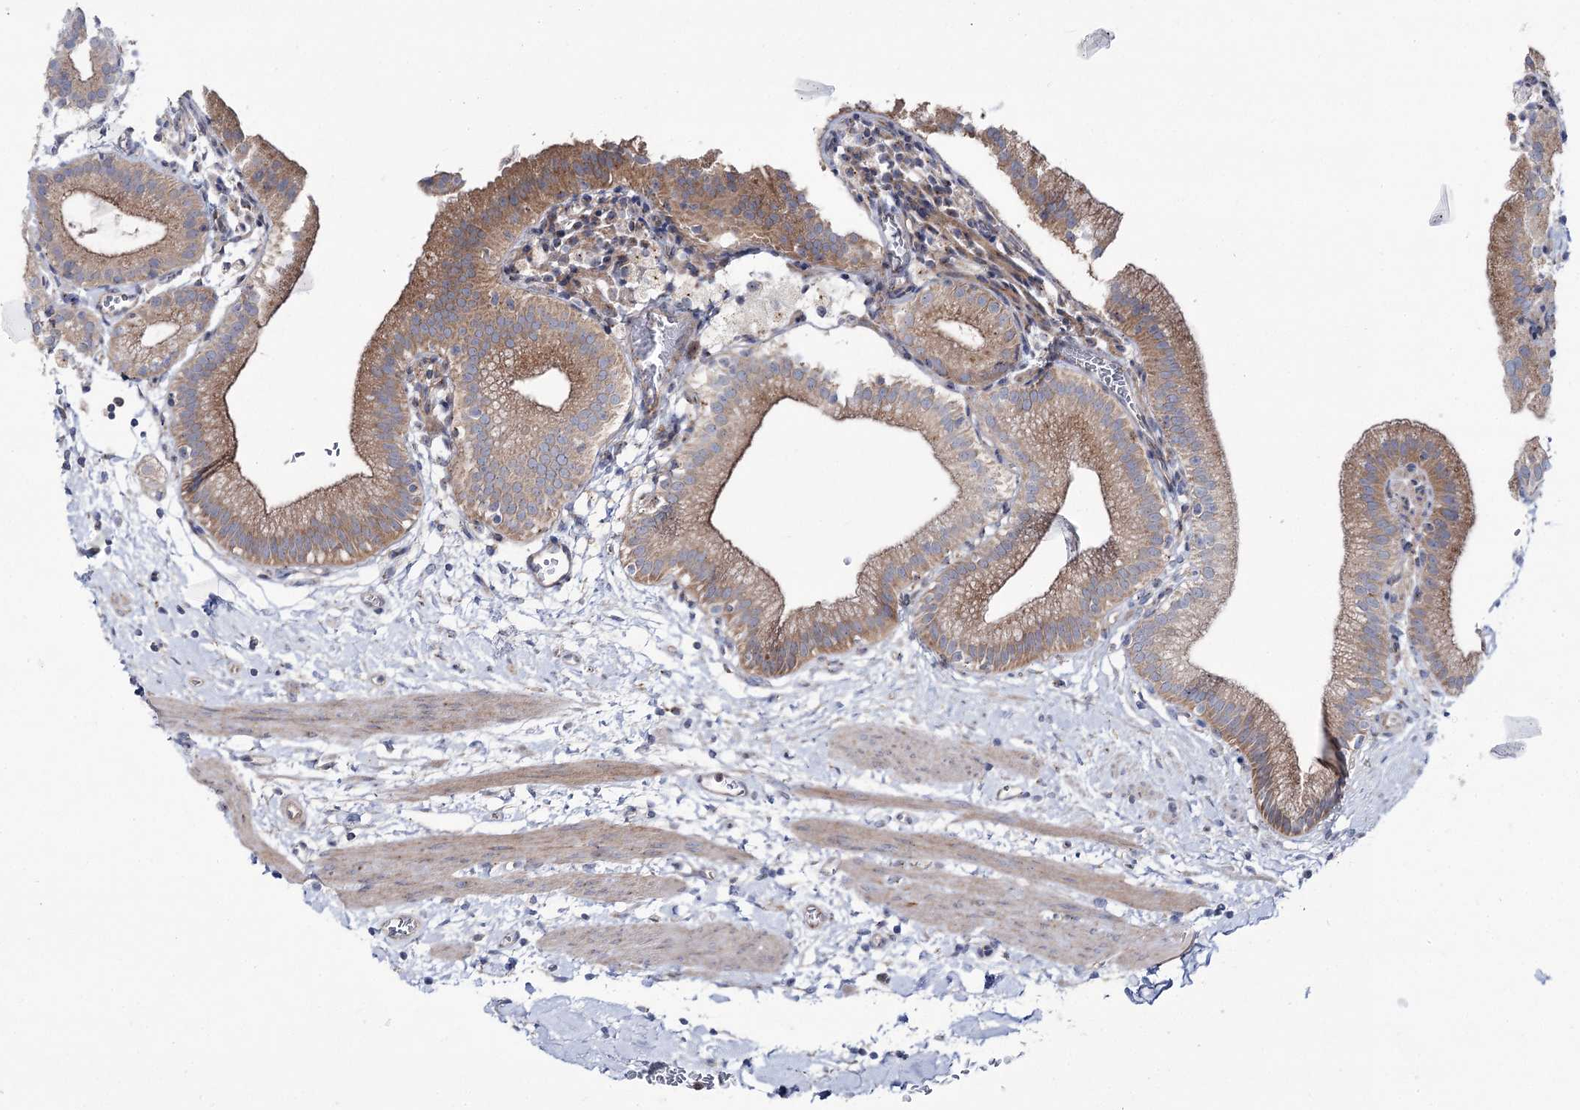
{"staining": {"intensity": "moderate", "quantity": ">75%", "location": "cytoplasmic/membranous"}, "tissue": "gallbladder", "cell_type": "Glandular cells", "image_type": "normal", "snomed": [{"axis": "morphology", "description": "Normal tissue, NOS"}, {"axis": "topography", "description": "Gallbladder"}], "caption": "Protein expression by IHC exhibits moderate cytoplasmic/membranous positivity in approximately >75% of glandular cells in normal gallbladder.", "gene": "SCN11A", "patient": {"sex": "male", "age": 55}}